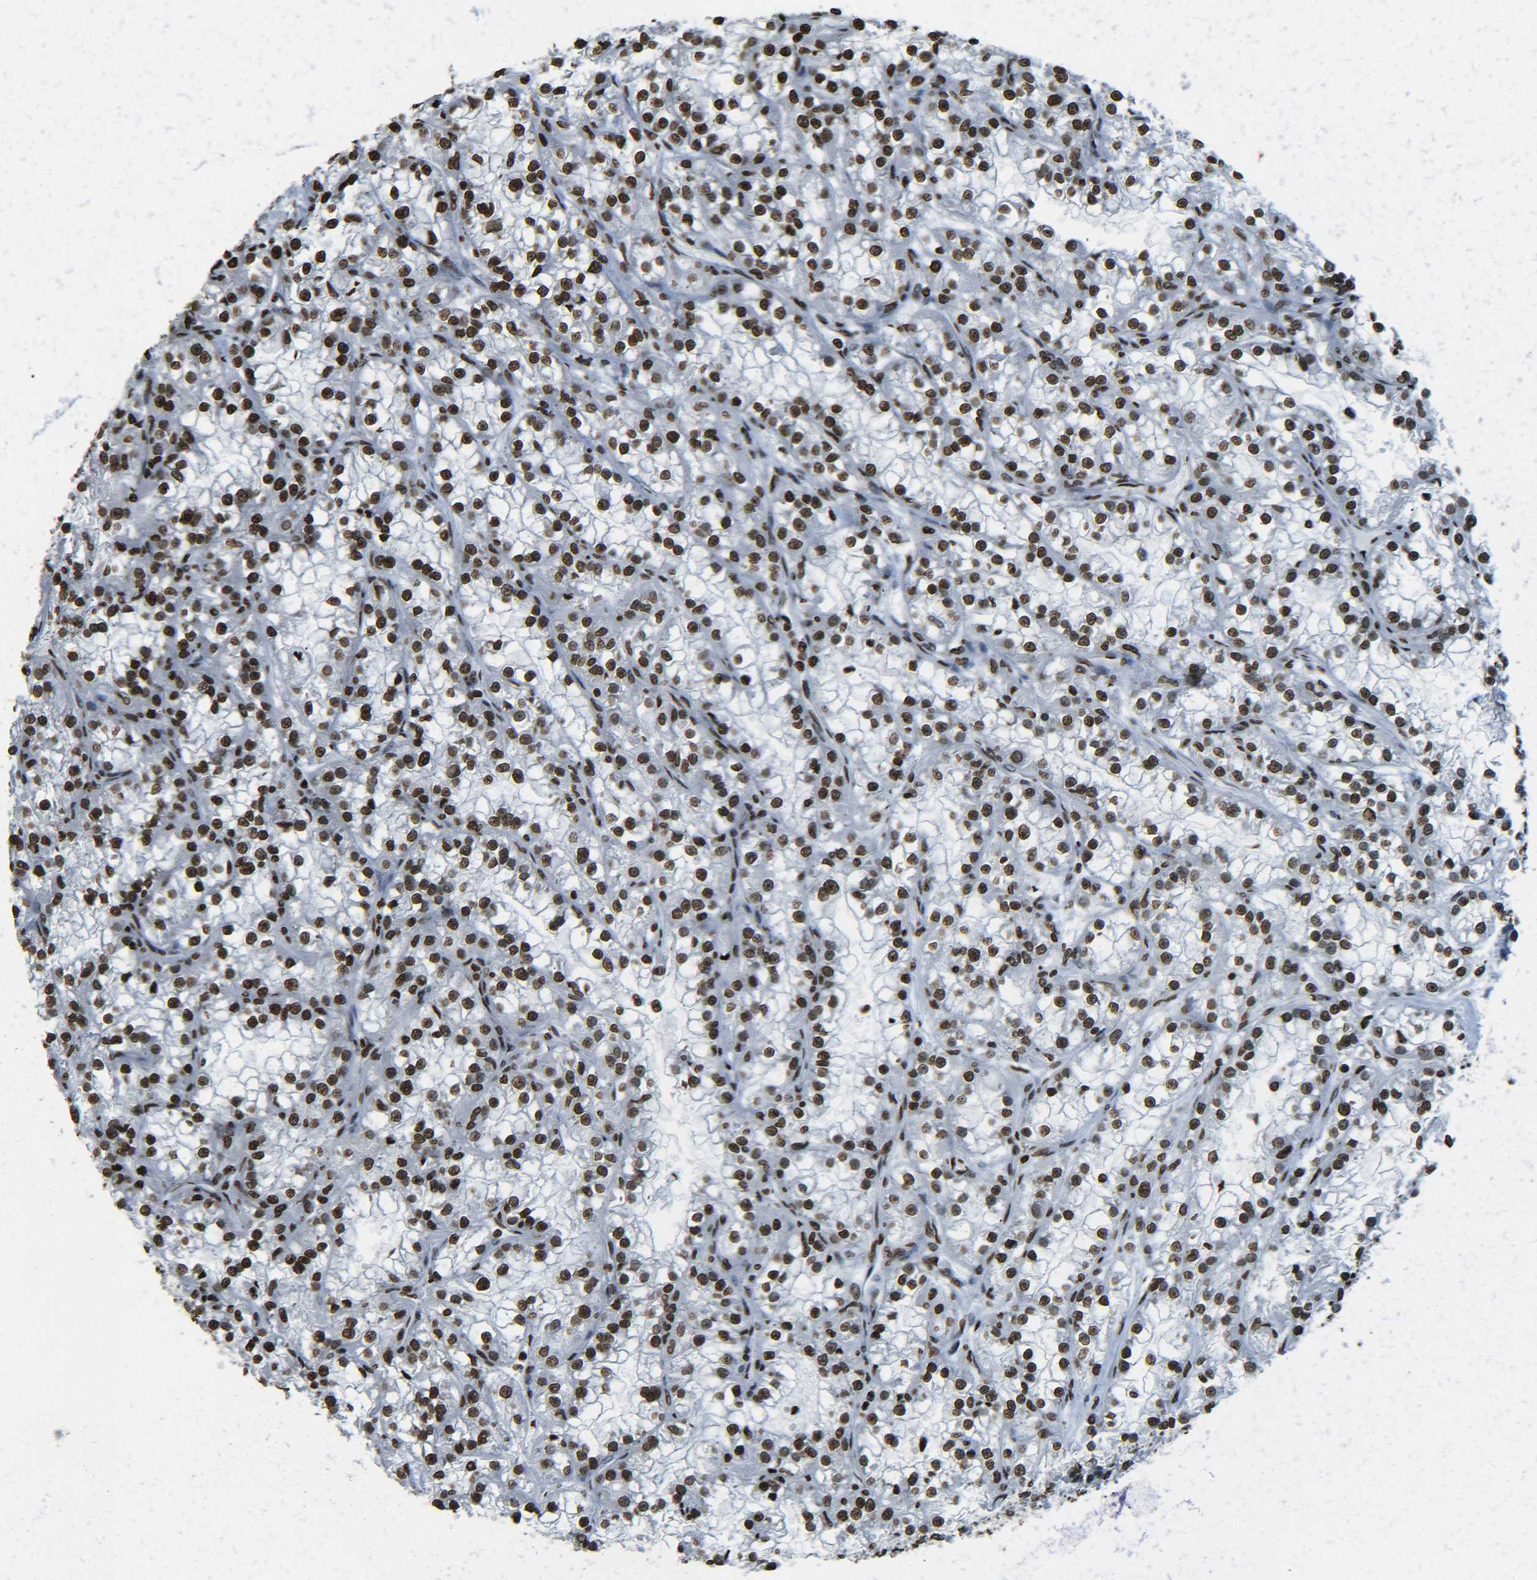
{"staining": {"intensity": "strong", "quantity": ">75%", "location": "nuclear"}, "tissue": "renal cancer", "cell_type": "Tumor cells", "image_type": "cancer", "snomed": [{"axis": "morphology", "description": "Adenocarcinoma, NOS"}, {"axis": "topography", "description": "Kidney"}], "caption": "Renal adenocarcinoma stained with a brown dye displays strong nuclear positive positivity in approximately >75% of tumor cells.", "gene": "H4C16", "patient": {"sex": "female", "age": 52}}